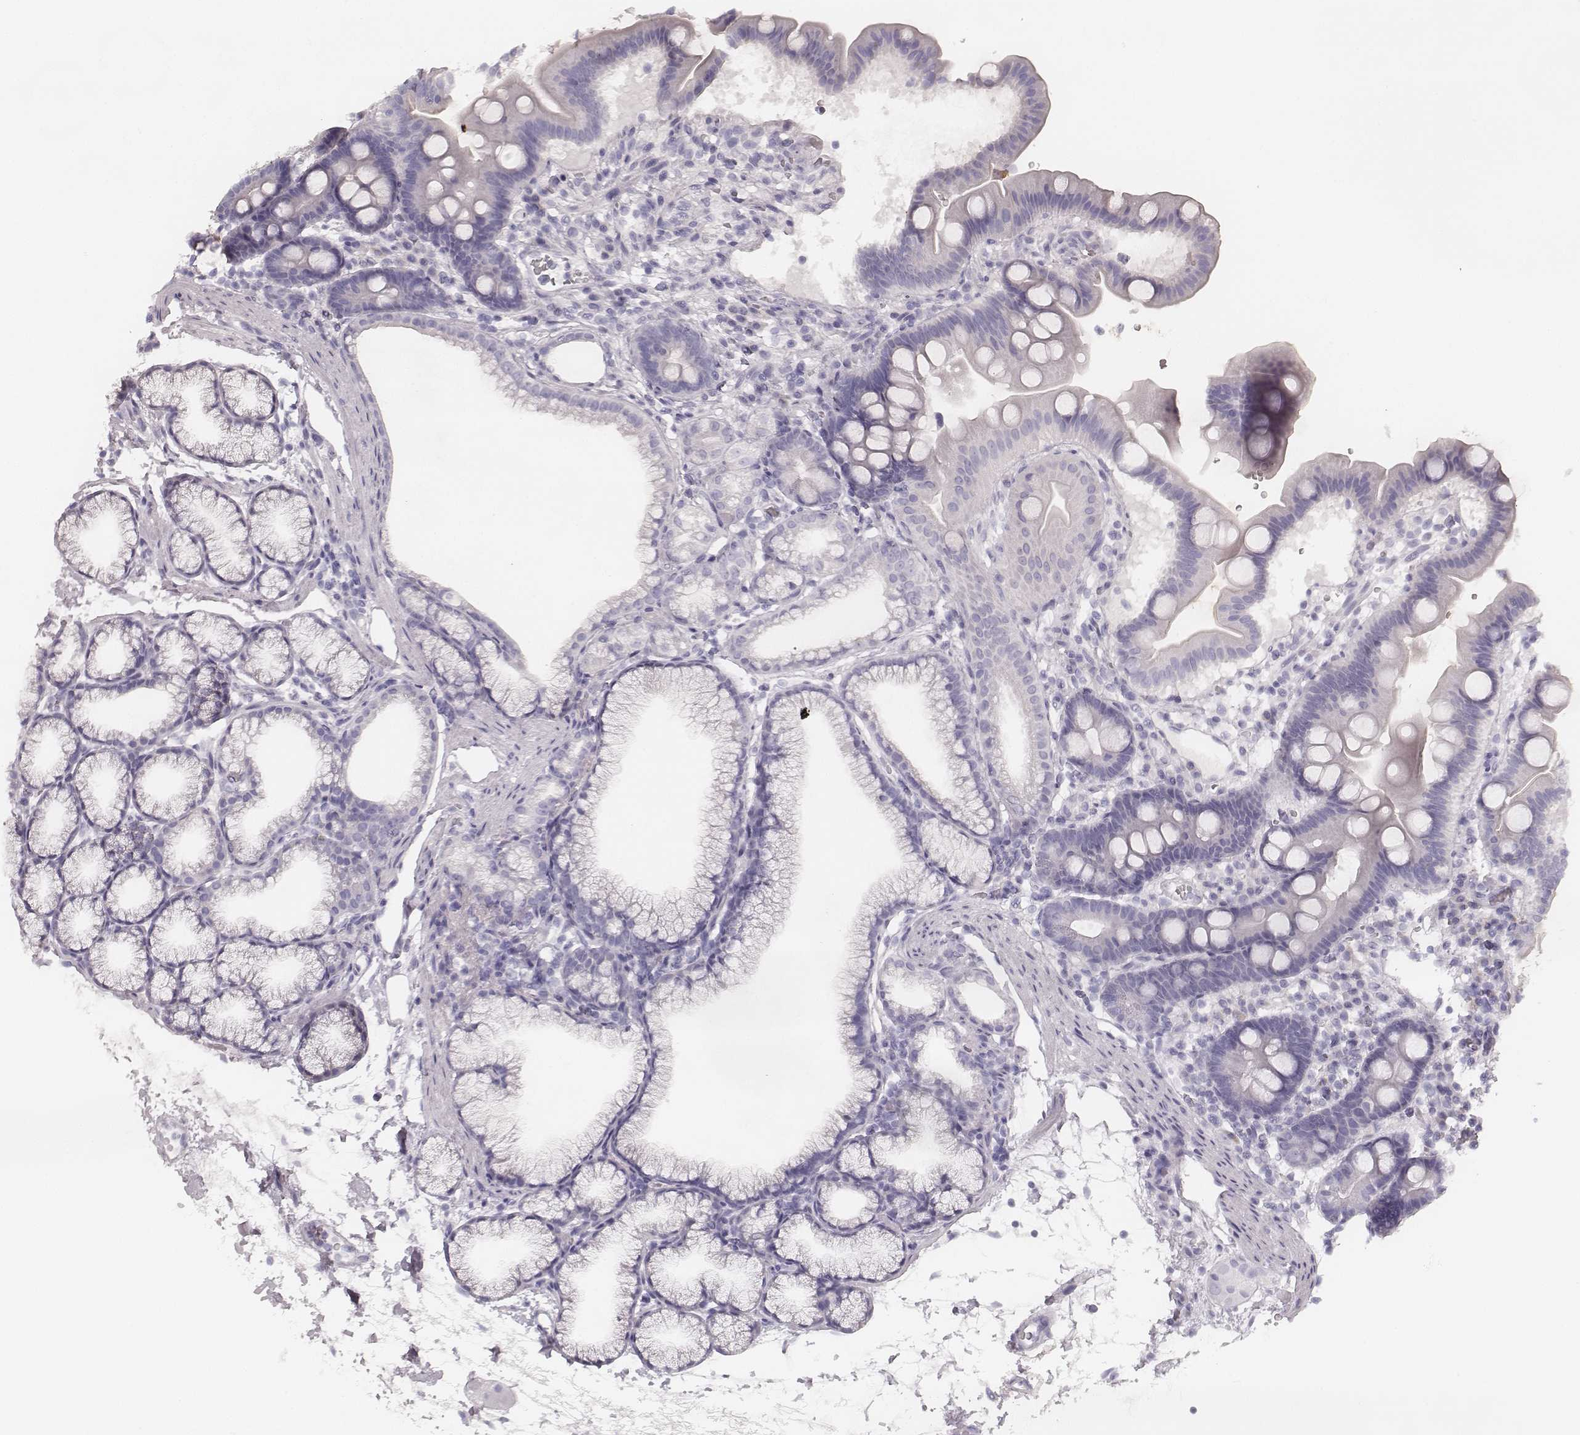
{"staining": {"intensity": "negative", "quantity": "none", "location": "none"}, "tissue": "duodenum", "cell_type": "Glandular cells", "image_type": "normal", "snomed": [{"axis": "morphology", "description": "Normal tissue, NOS"}, {"axis": "topography", "description": "Duodenum"}], "caption": "An immunohistochemistry micrograph of unremarkable duodenum is shown. There is no staining in glandular cells of duodenum.", "gene": "KRT82", "patient": {"sex": "male", "age": 59}}